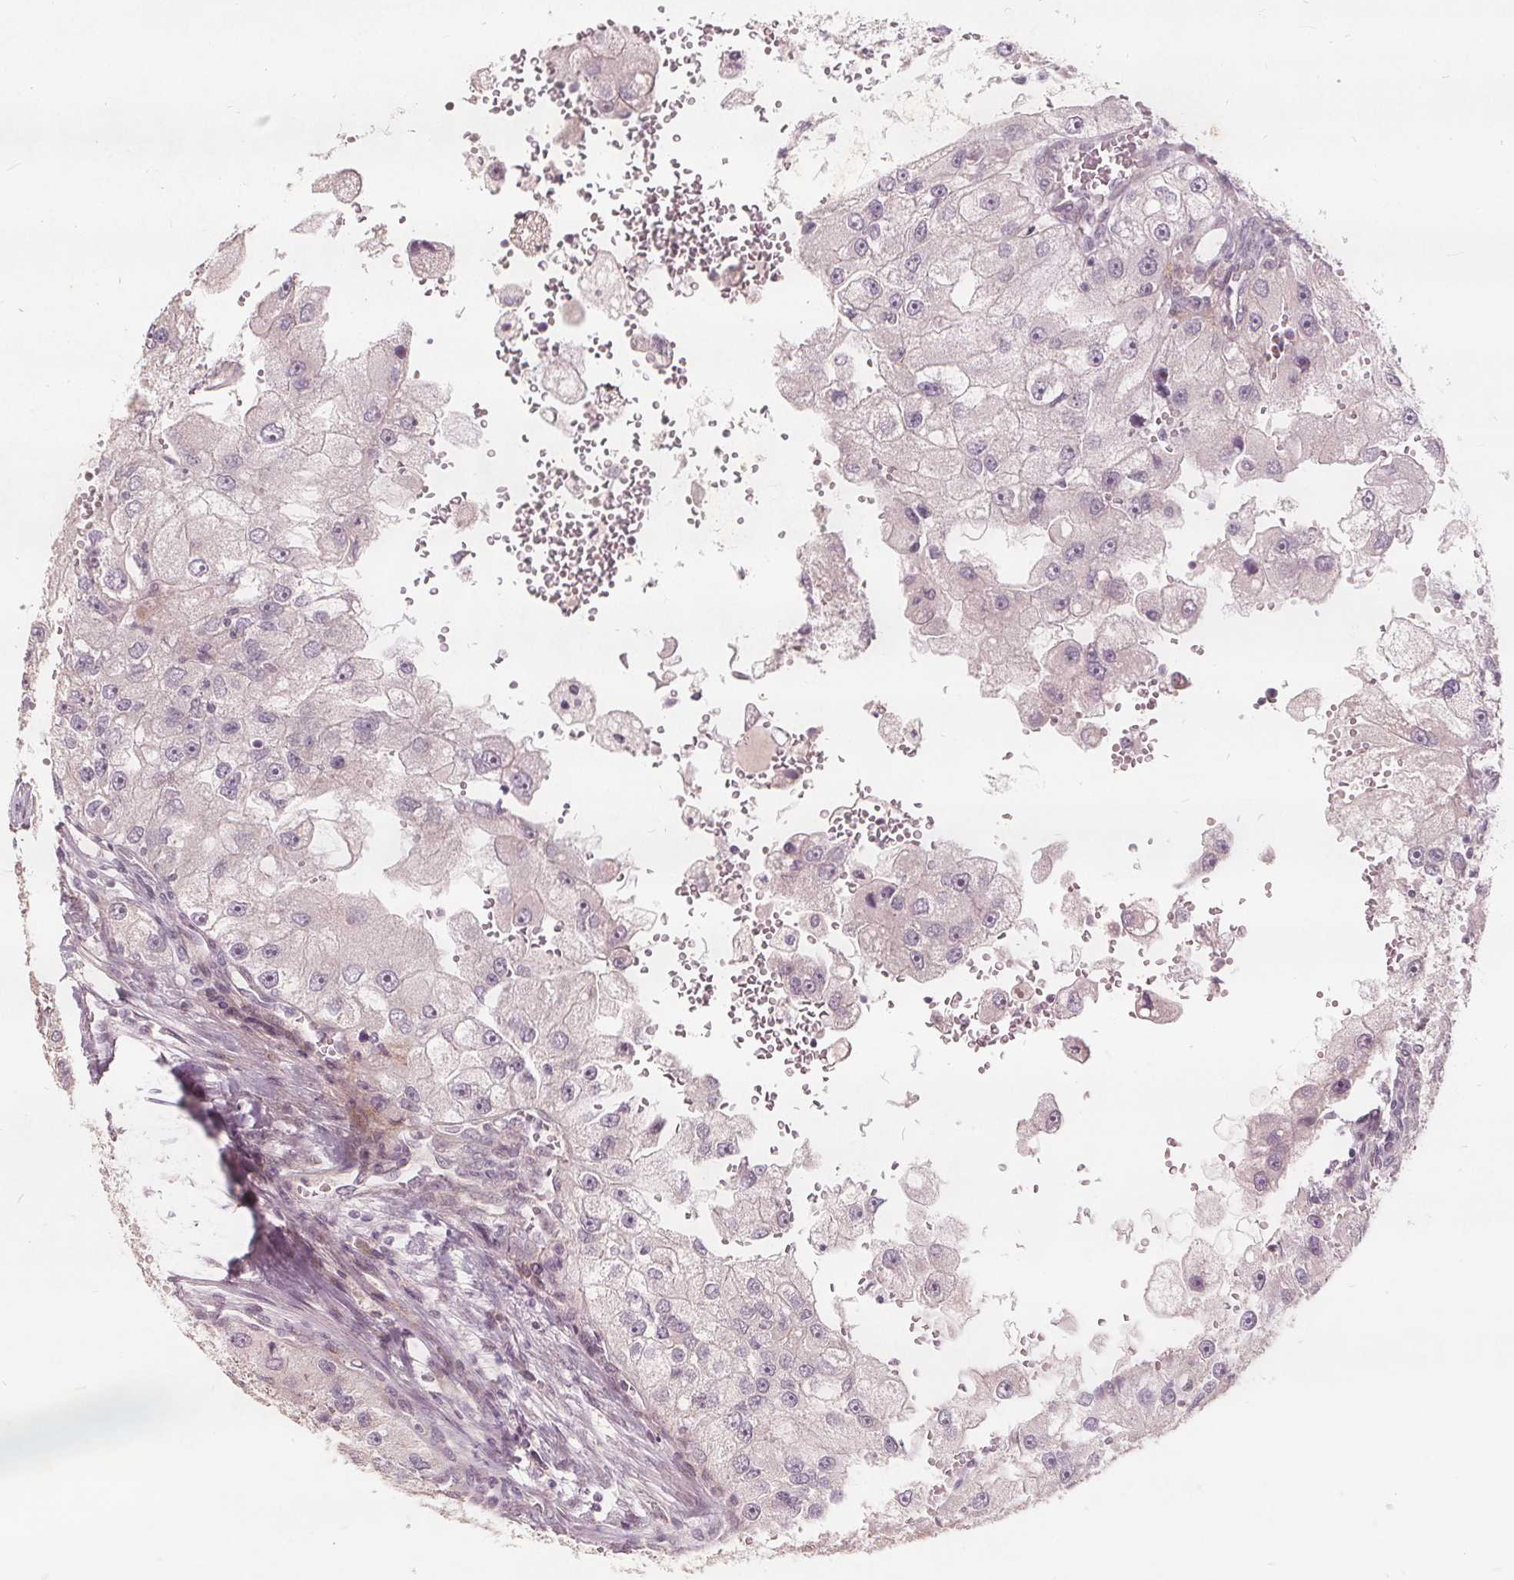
{"staining": {"intensity": "negative", "quantity": "none", "location": "none"}, "tissue": "renal cancer", "cell_type": "Tumor cells", "image_type": "cancer", "snomed": [{"axis": "morphology", "description": "Adenocarcinoma, NOS"}, {"axis": "topography", "description": "Kidney"}], "caption": "Renal adenocarcinoma was stained to show a protein in brown. There is no significant expression in tumor cells.", "gene": "PTPRT", "patient": {"sex": "male", "age": 63}}